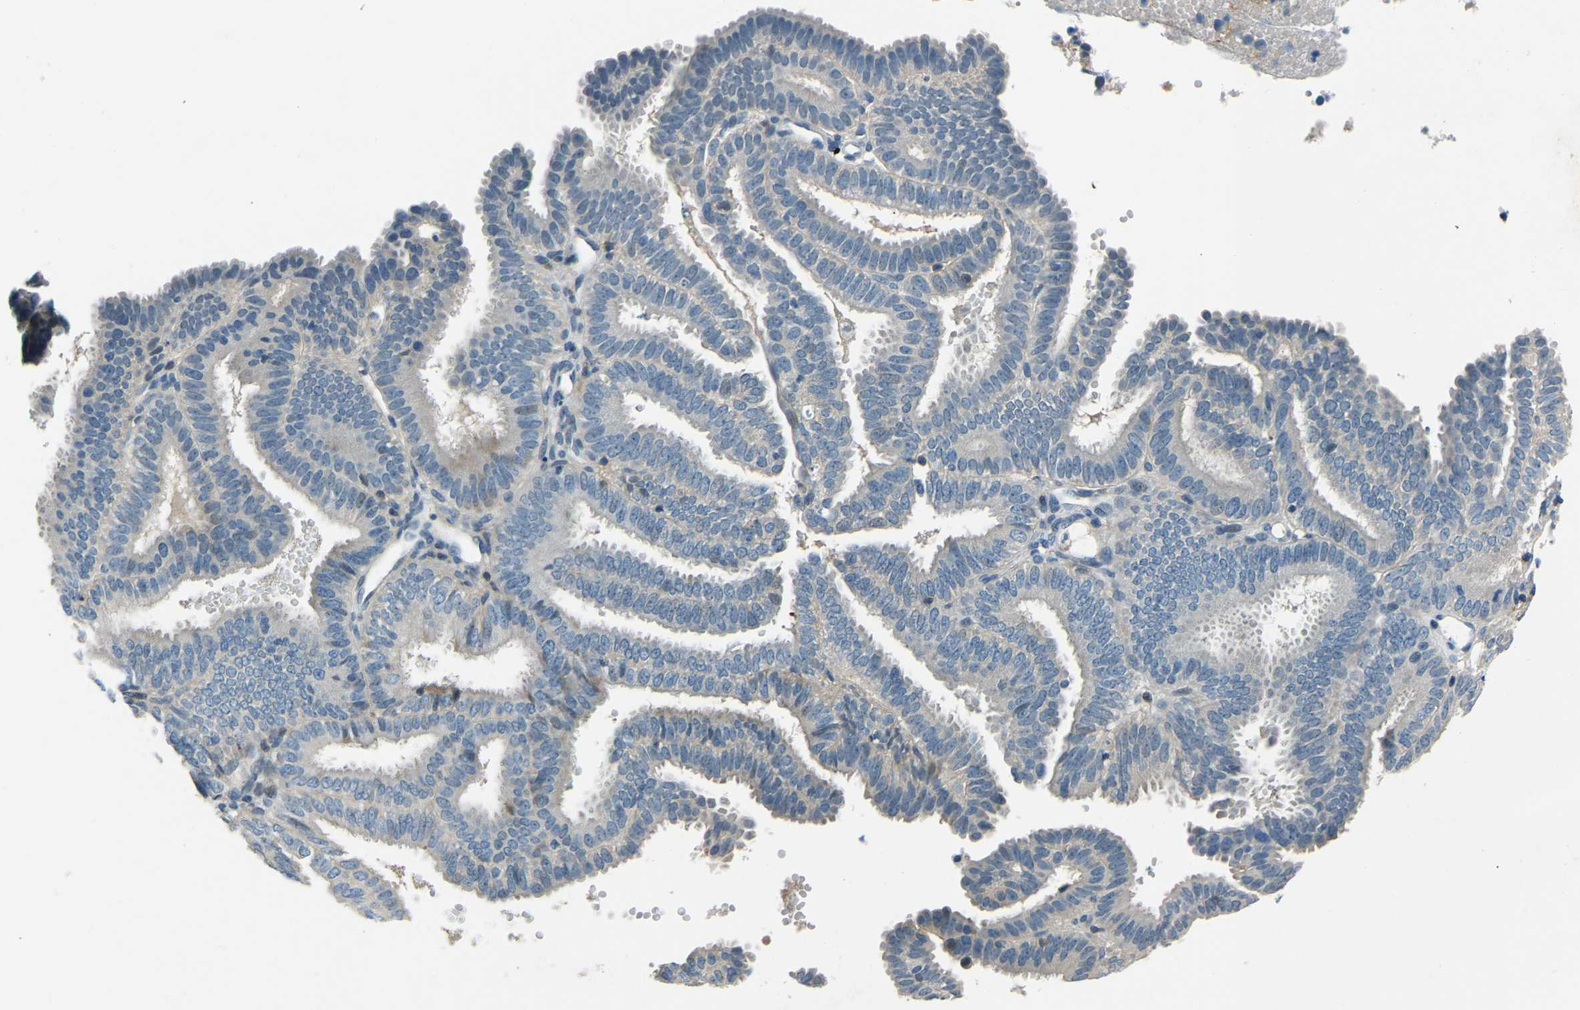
{"staining": {"intensity": "negative", "quantity": "none", "location": "none"}, "tissue": "endometrial cancer", "cell_type": "Tumor cells", "image_type": "cancer", "snomed": [{"axis": "morphology", "description": "Adenocarcinoma, NOS"}, {"axis": "topography", "description": "Endometrium"}], "caption": "Immunohistochemistry (IHC) of endometrial cancer demonstrates no positivity in tumor cells. Nuclei are stained in blue.", "gene": "XIRP1", "patient": {"sex": "female", "age": 58}}